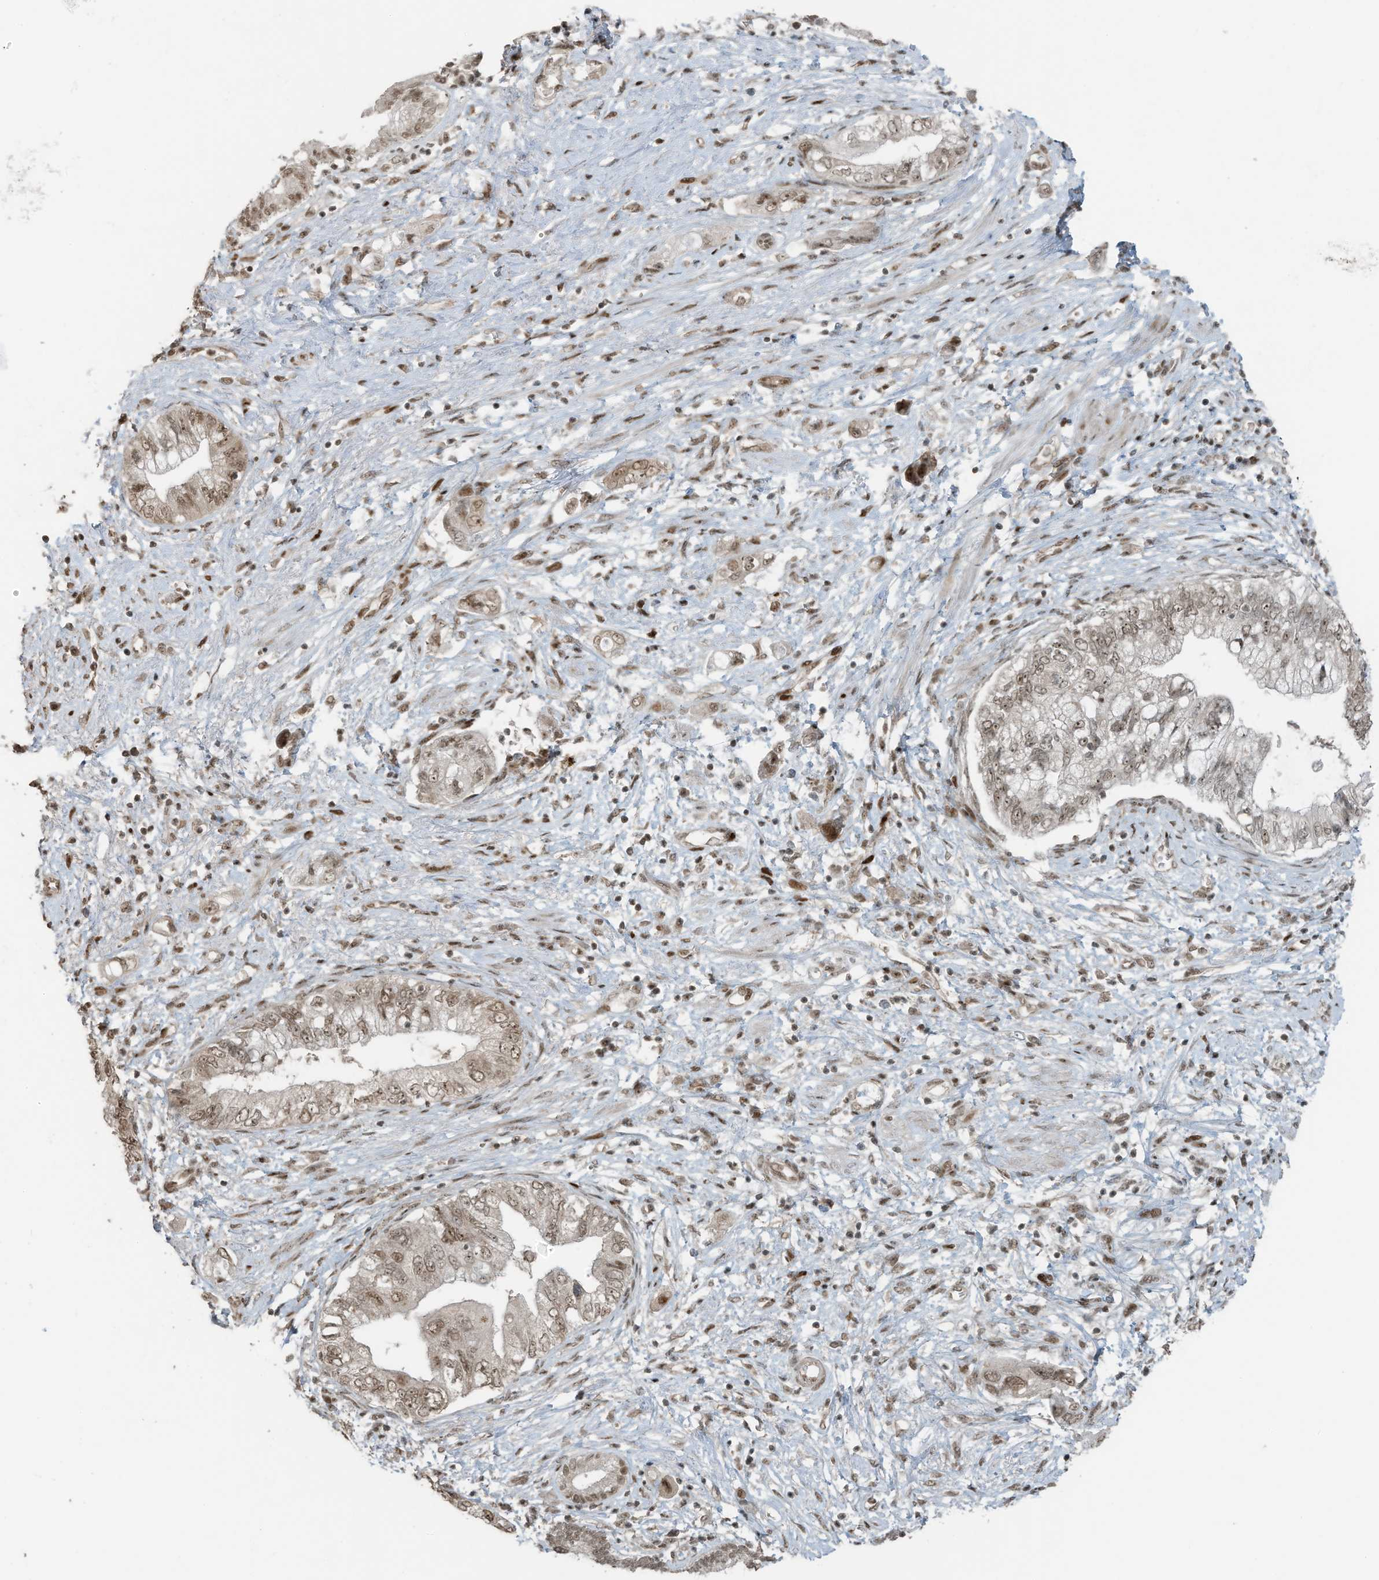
{"staining": {"intensity": "weak", "quantity": ">75%", "location": "nuclear"}, "tissue": "pancreatic cancer", "cell_type": "Tumor cells", "image_type": "cancer", "snomed": [{"axis": "morphology", "description": "Adenocarcinoma, NOS"}, {"axis": "topography", "description": "Pancreas"}], "caption": "Immunohistochemistry (DAB) staining of human pancreatic adenocarcinoma displays weak nuclear protein staining in approximately >75% of tumor cells.", "gene": "PCNP", "patient": {"sex": "female", "age": 73}}